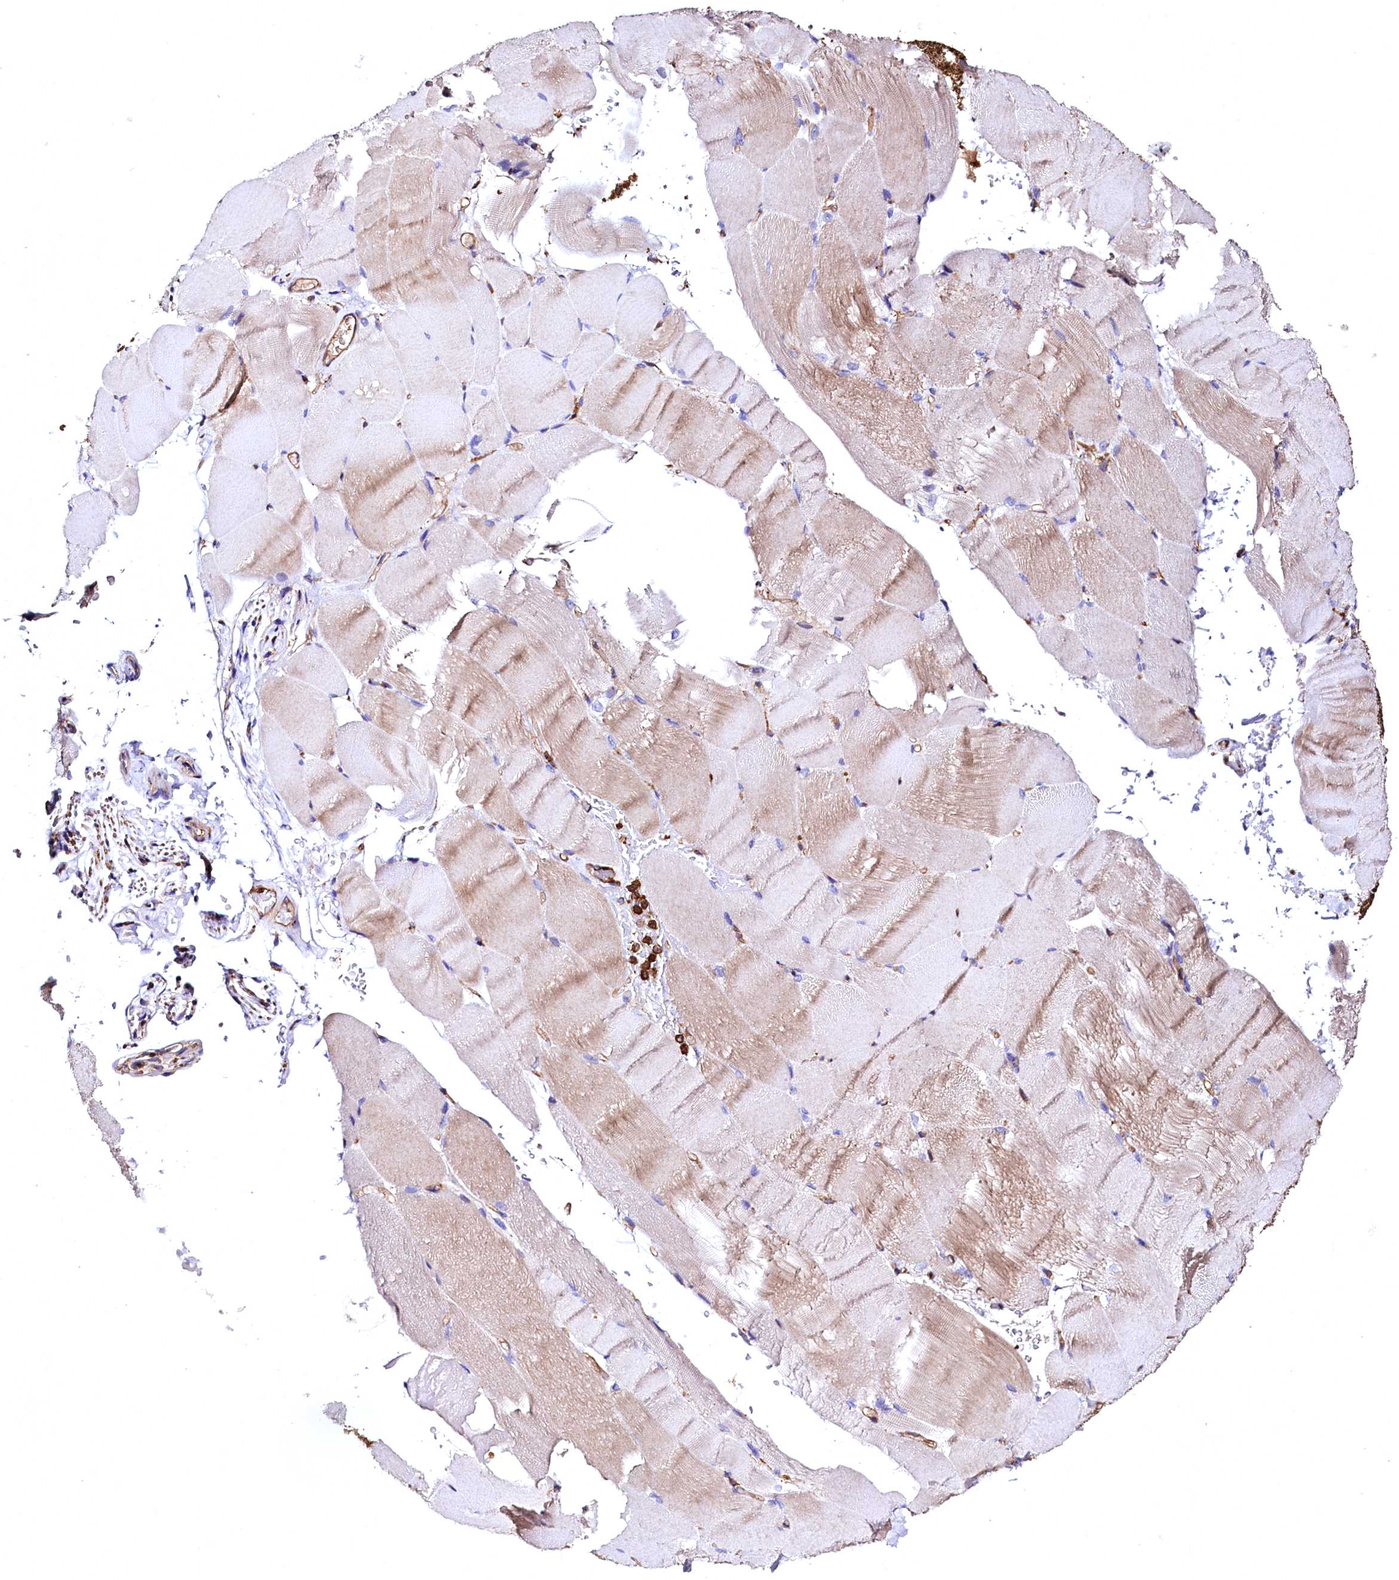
{"staining": {"intensity": "weak", "quantity": "25%-75%", "location": "cytoplasmic/membranous"}, "tissue": "skeletal muscle", "cell_type": "Myocytes", "image_type": "normal", "snomed": [{"axis": "morphology", "description": "Normal tissue, NOS"}, {"axis": "topography", "description": "Skeletal muscle"}, {"axis": "topography", "description": "Parathyroid gland"}], "caption": "IHC (DAB (3,3'-diaminobenzidine)) staining of normal skeletal muscle exhibits weak cytoplasmic/membranous protein staining in about 25%-75% of myocytes.", "gene": "RARS2", "patient": {"sex": "female", "age": 37}}